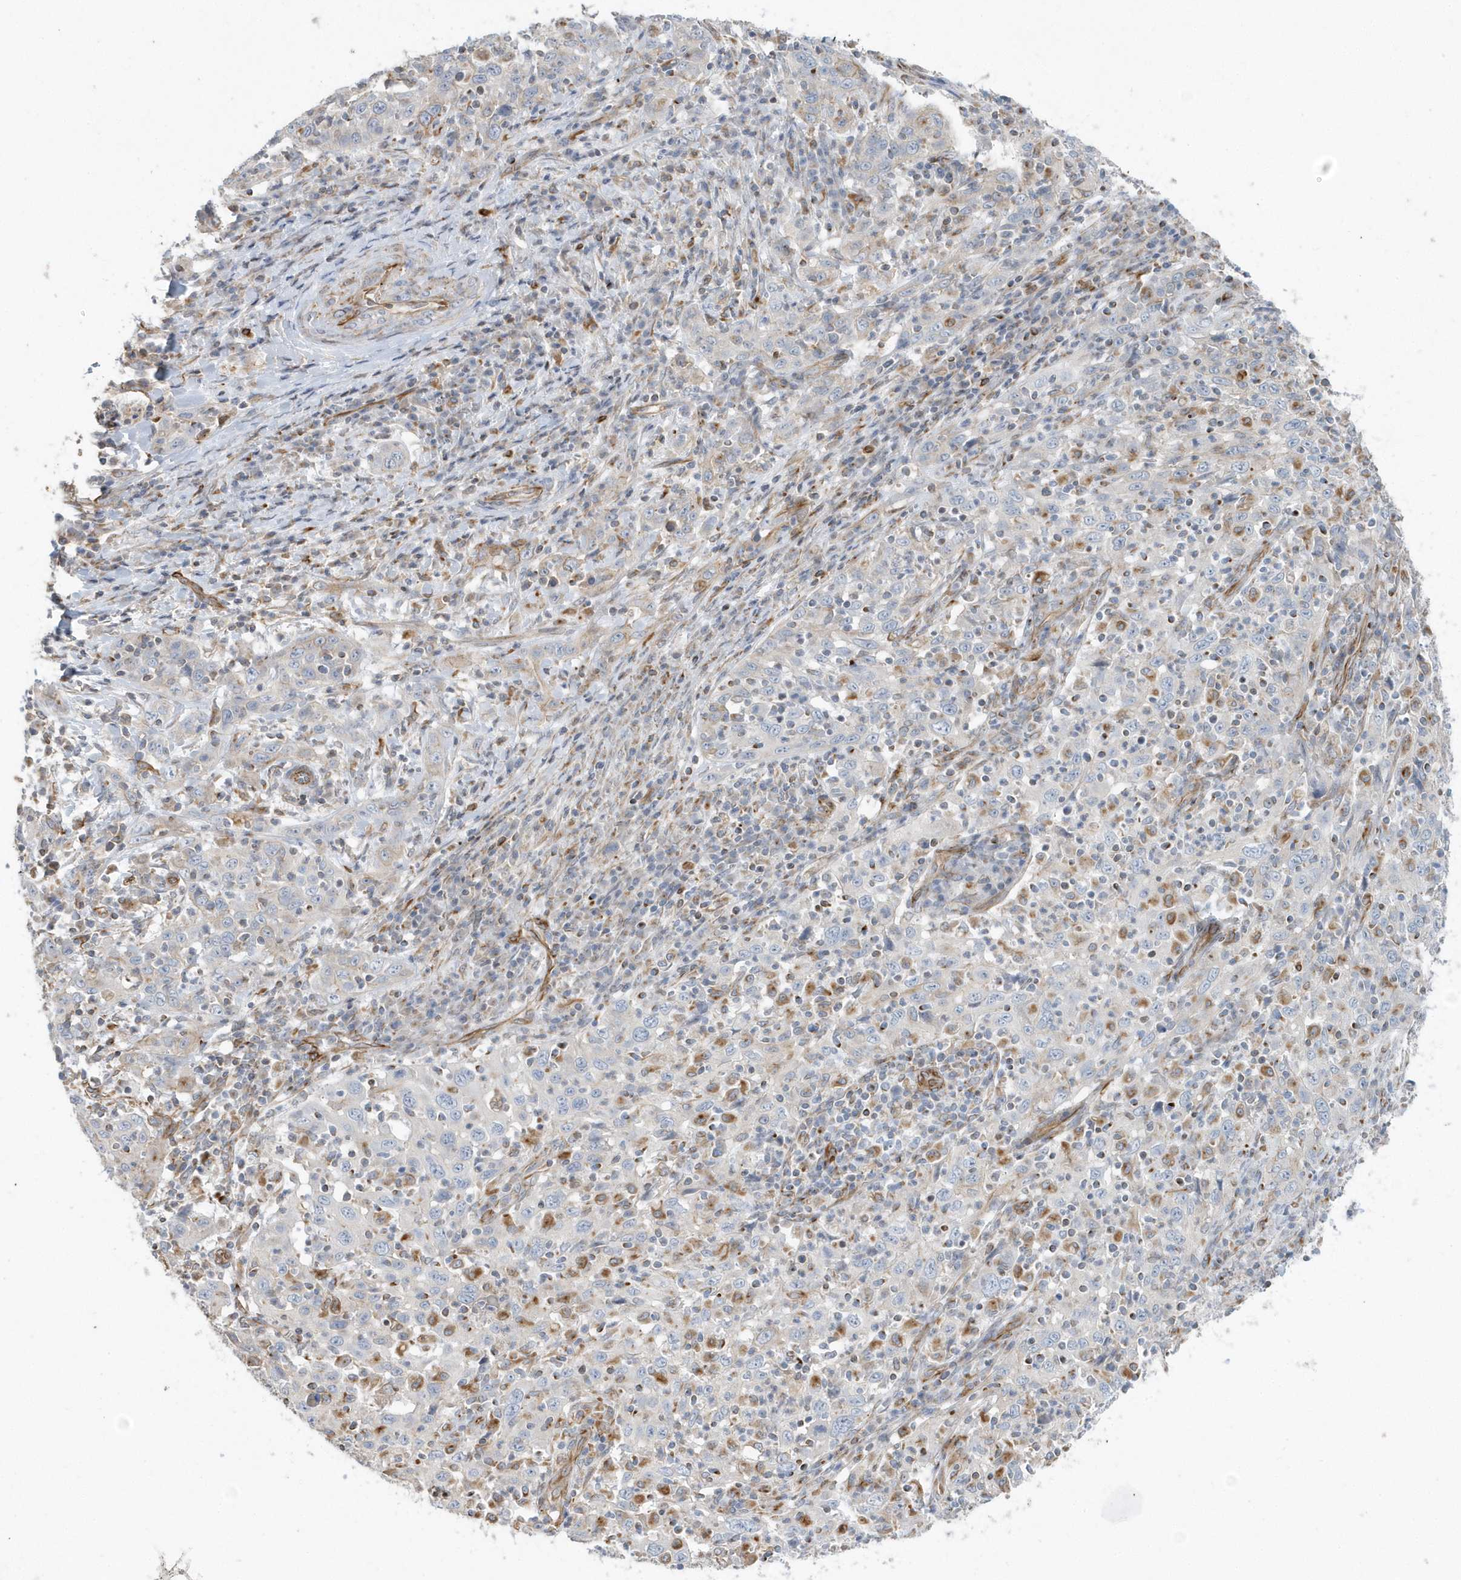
{"staining": {"intensity": "negative", "quantity": "none", "location": "none"}, "tissue": "cervical cancer", "cell_type": "Tumor cells", "image_type": "cancer", "snomed": [{"axis": "morphology", "description": "Squamous cell carcinoma, NOS"}, {"axis": "topography", "description": "Cervix"}], "caption": "DAB immunohistochemical staining of cervical cancer (squamous cell carcinoma) demonstrates no significant positivity in tumor cells. Nuclei are stained in blue.", "gene": "RAB17", "patient": {"sex": "female", "age": 46}}